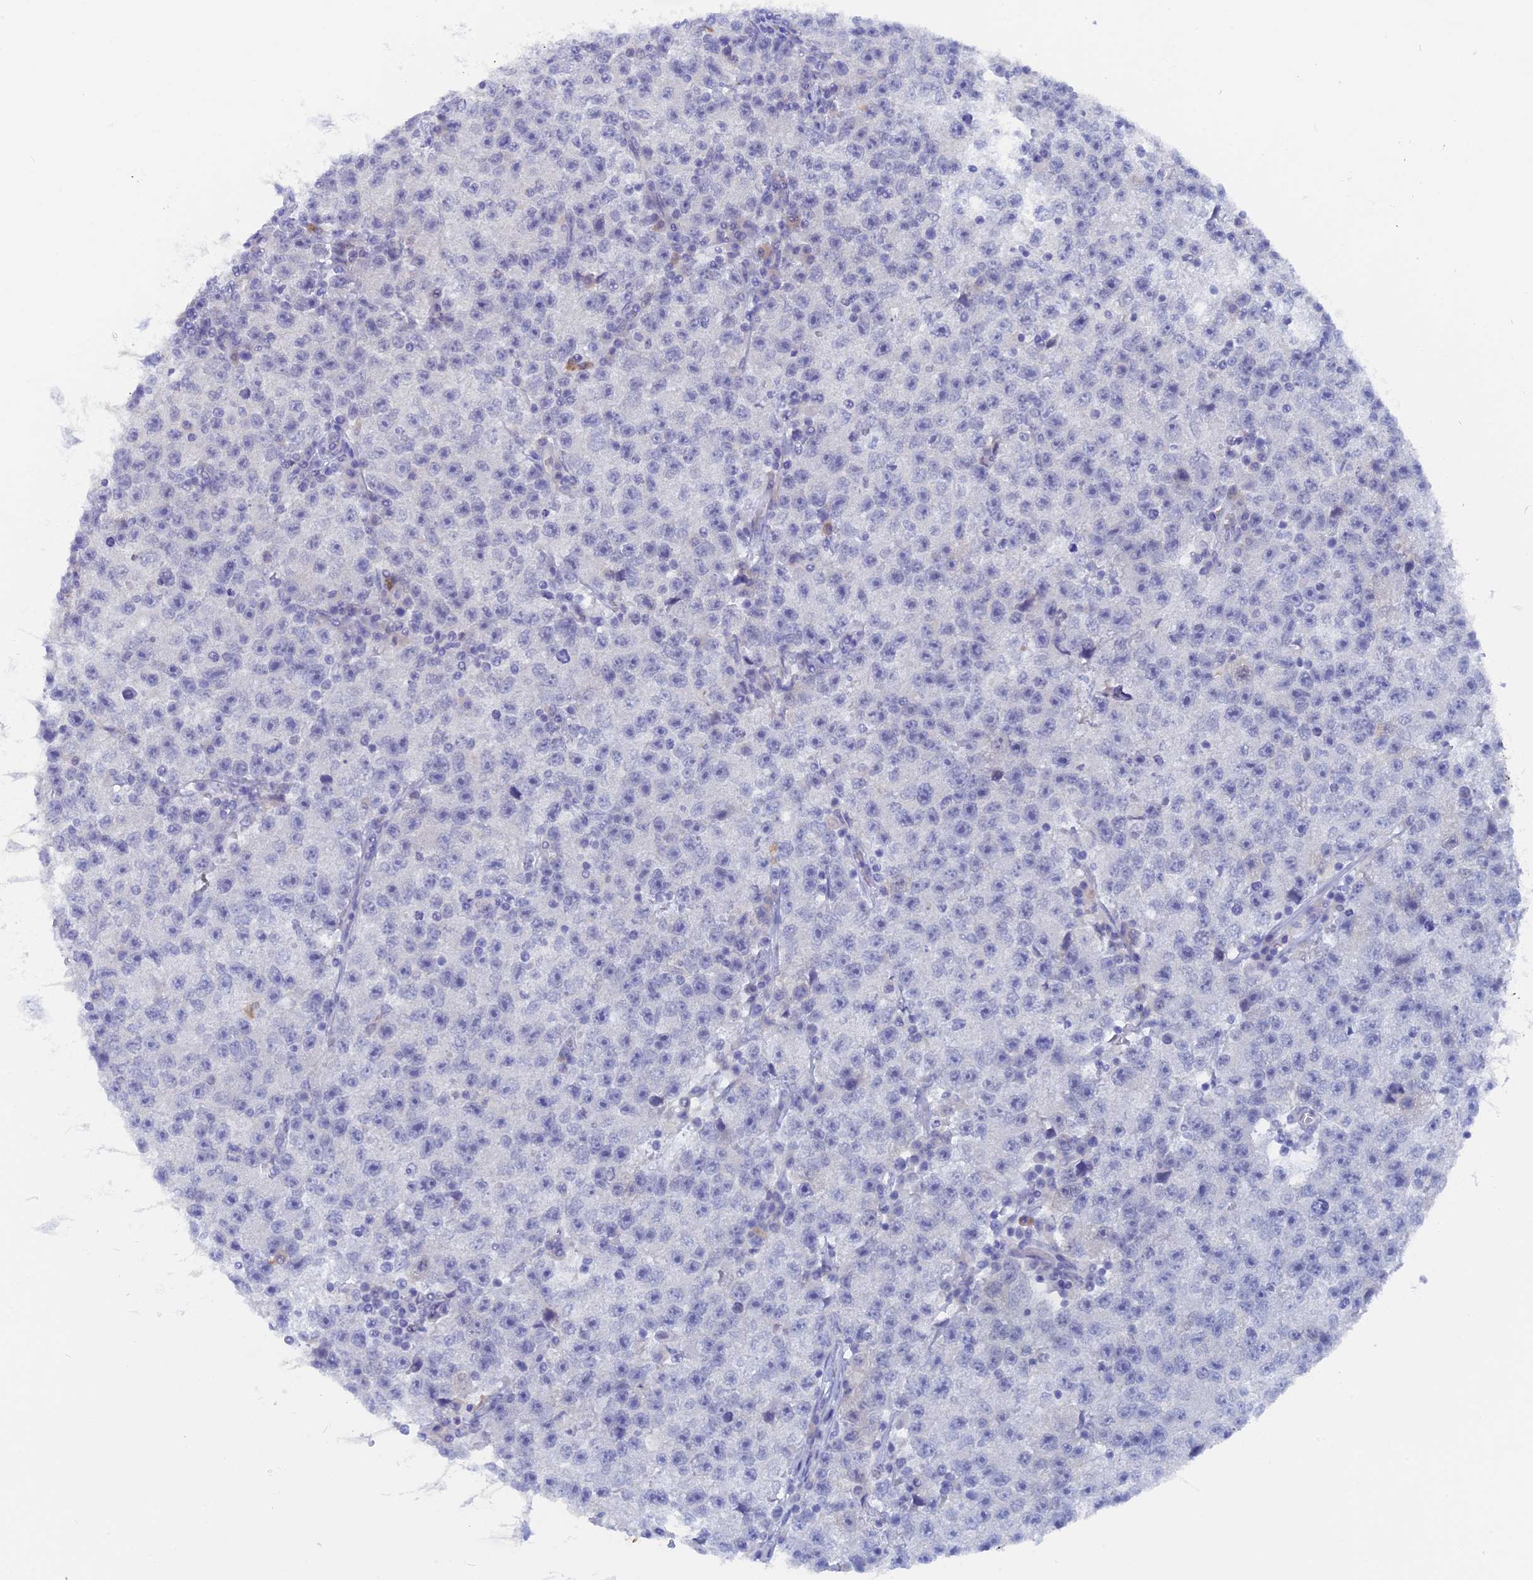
{"staining": {"intensity": "negative", "quantity": "none", "location": "none"}, "tissue": "testis cancer", "cell_type": "Tumor cells", "image_type": "cancer", "snomed": [{"axis": "morphology", "description": "Seminoma, NOS"}, {"axis": "topography", "description": "Testis"}], "caption": "Human seminoma (testis) stained for a protein using immunohistochemistry (IHC) reveals no expression in tumor cells.", "gene": "DACT3", "patient": {"sex": "male", "age": 22}}